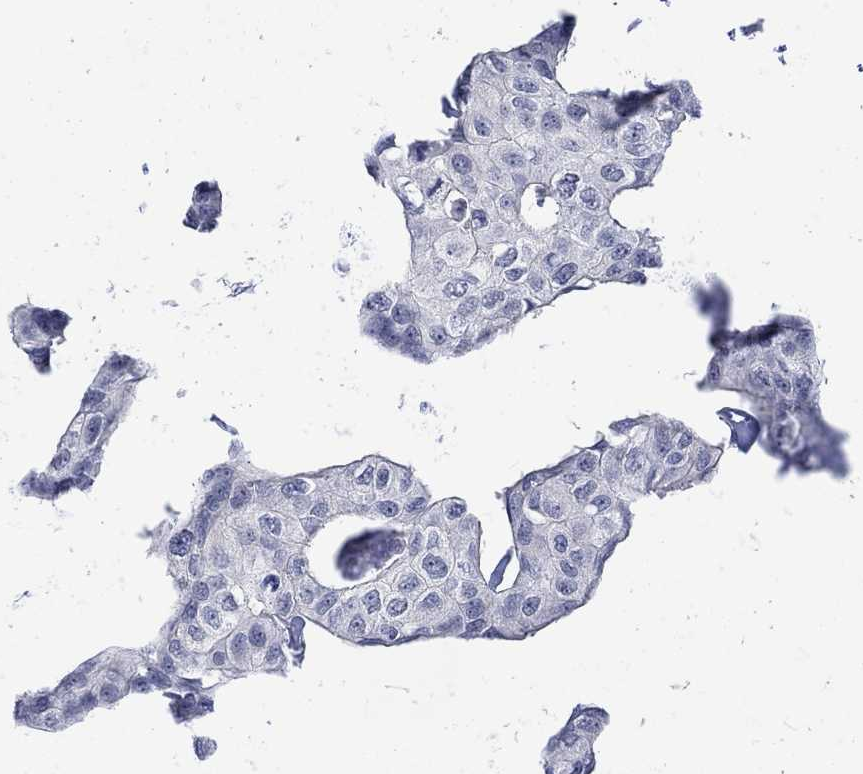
{"staining": {"intensity": "negative", "quantity": "none", "location": "none"}, "tissue": "breast cancer", "cell_type": "Tumor cells", "image_type": "cancer", "snomed": [{"axis": "morphology", "description": "Duct carcinoma"}, {"axis": "topography", "description": "Breast"}], "caption": "Tumor cells show no significant staining in invasive ductal carcinoma (breast).", "gene": "DCX", "patient": {"sex": "female", "age": 80}}